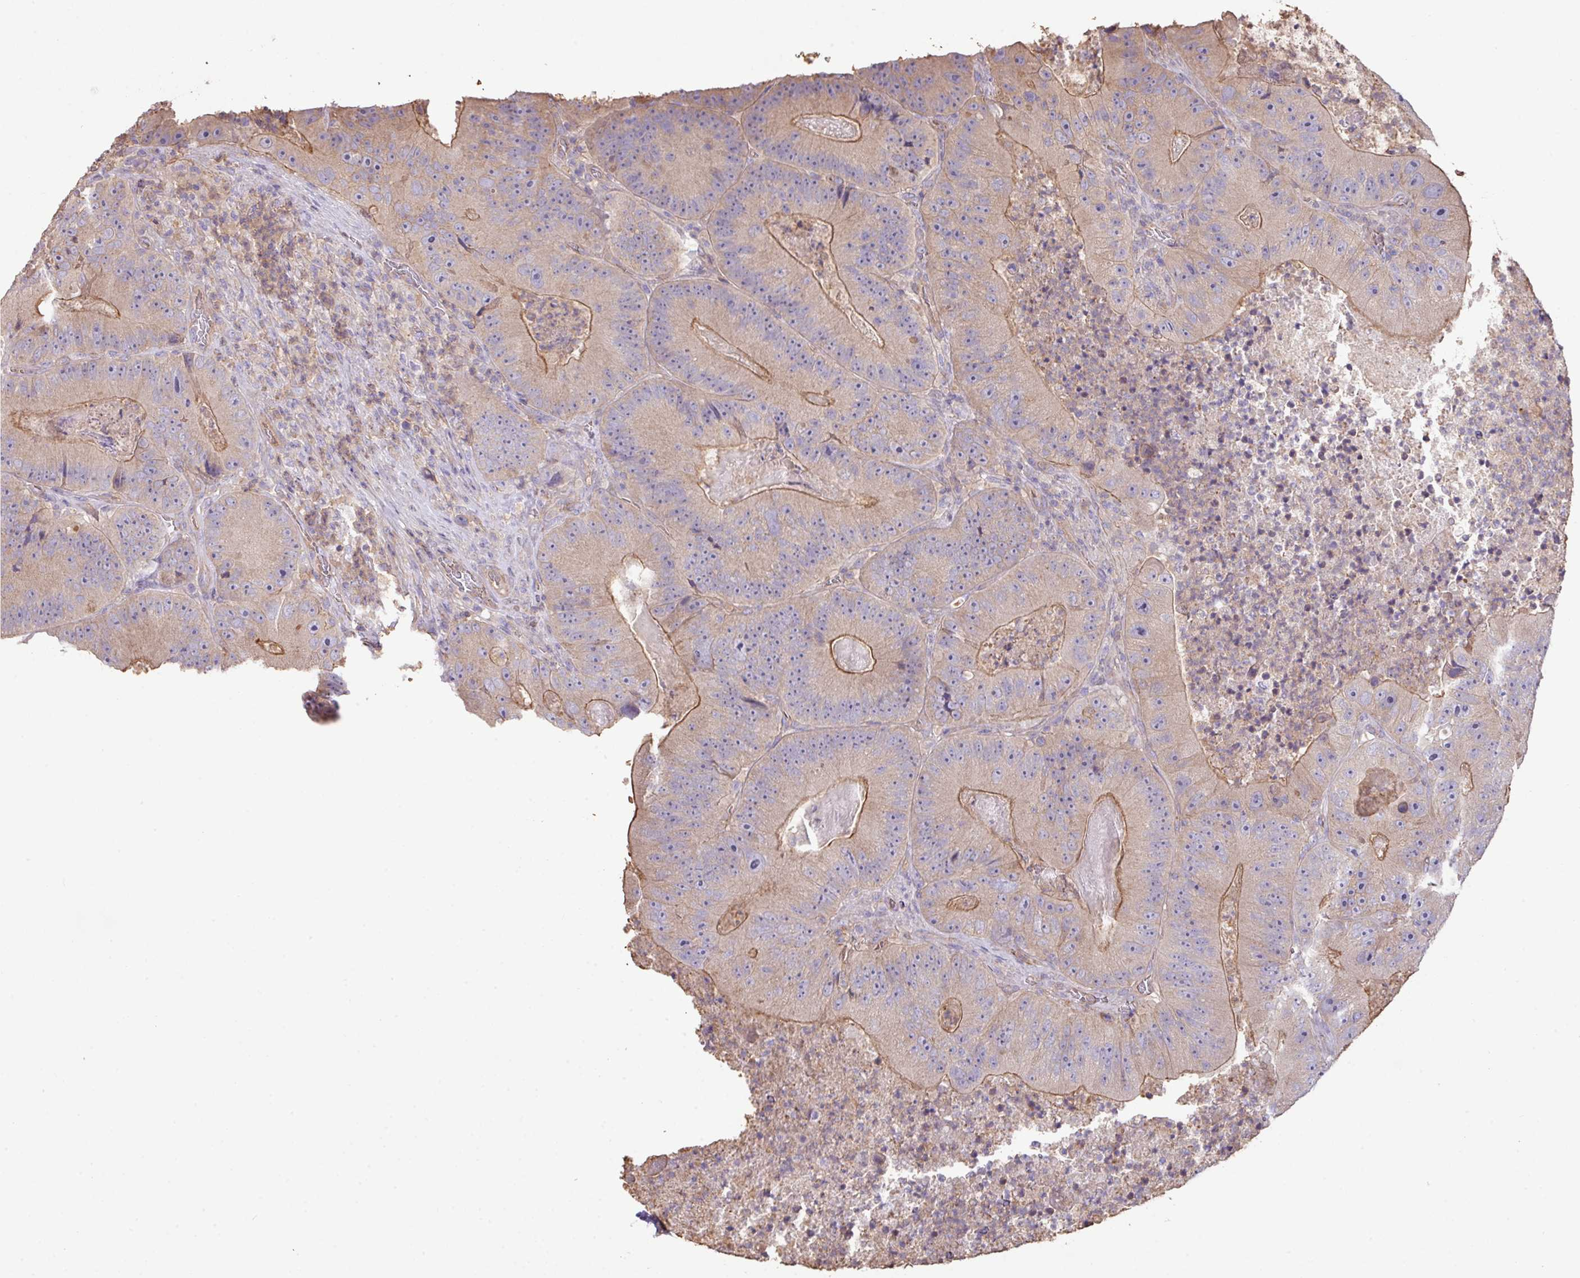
{"staining": {"intensity": "moderate", "quantity": "25%-75%", "location": "cytoplasmic/membranous"}, "tissue": "colorectal cancer", "cell_type": "Tumor cells", "image_type": "cancer", "snomed": [{"axis": "morphology", "description": "Adenocarcinoma, NOS"}, {"axis": "topography", "description": "Colon"}], "caption": "Colorectal cancer (adenocarcinoma) stained with a protein marker exhibits moderate staining in tumor cells.", "gene": "CALML4", "patient": {"sex": "female", "age": 86}}